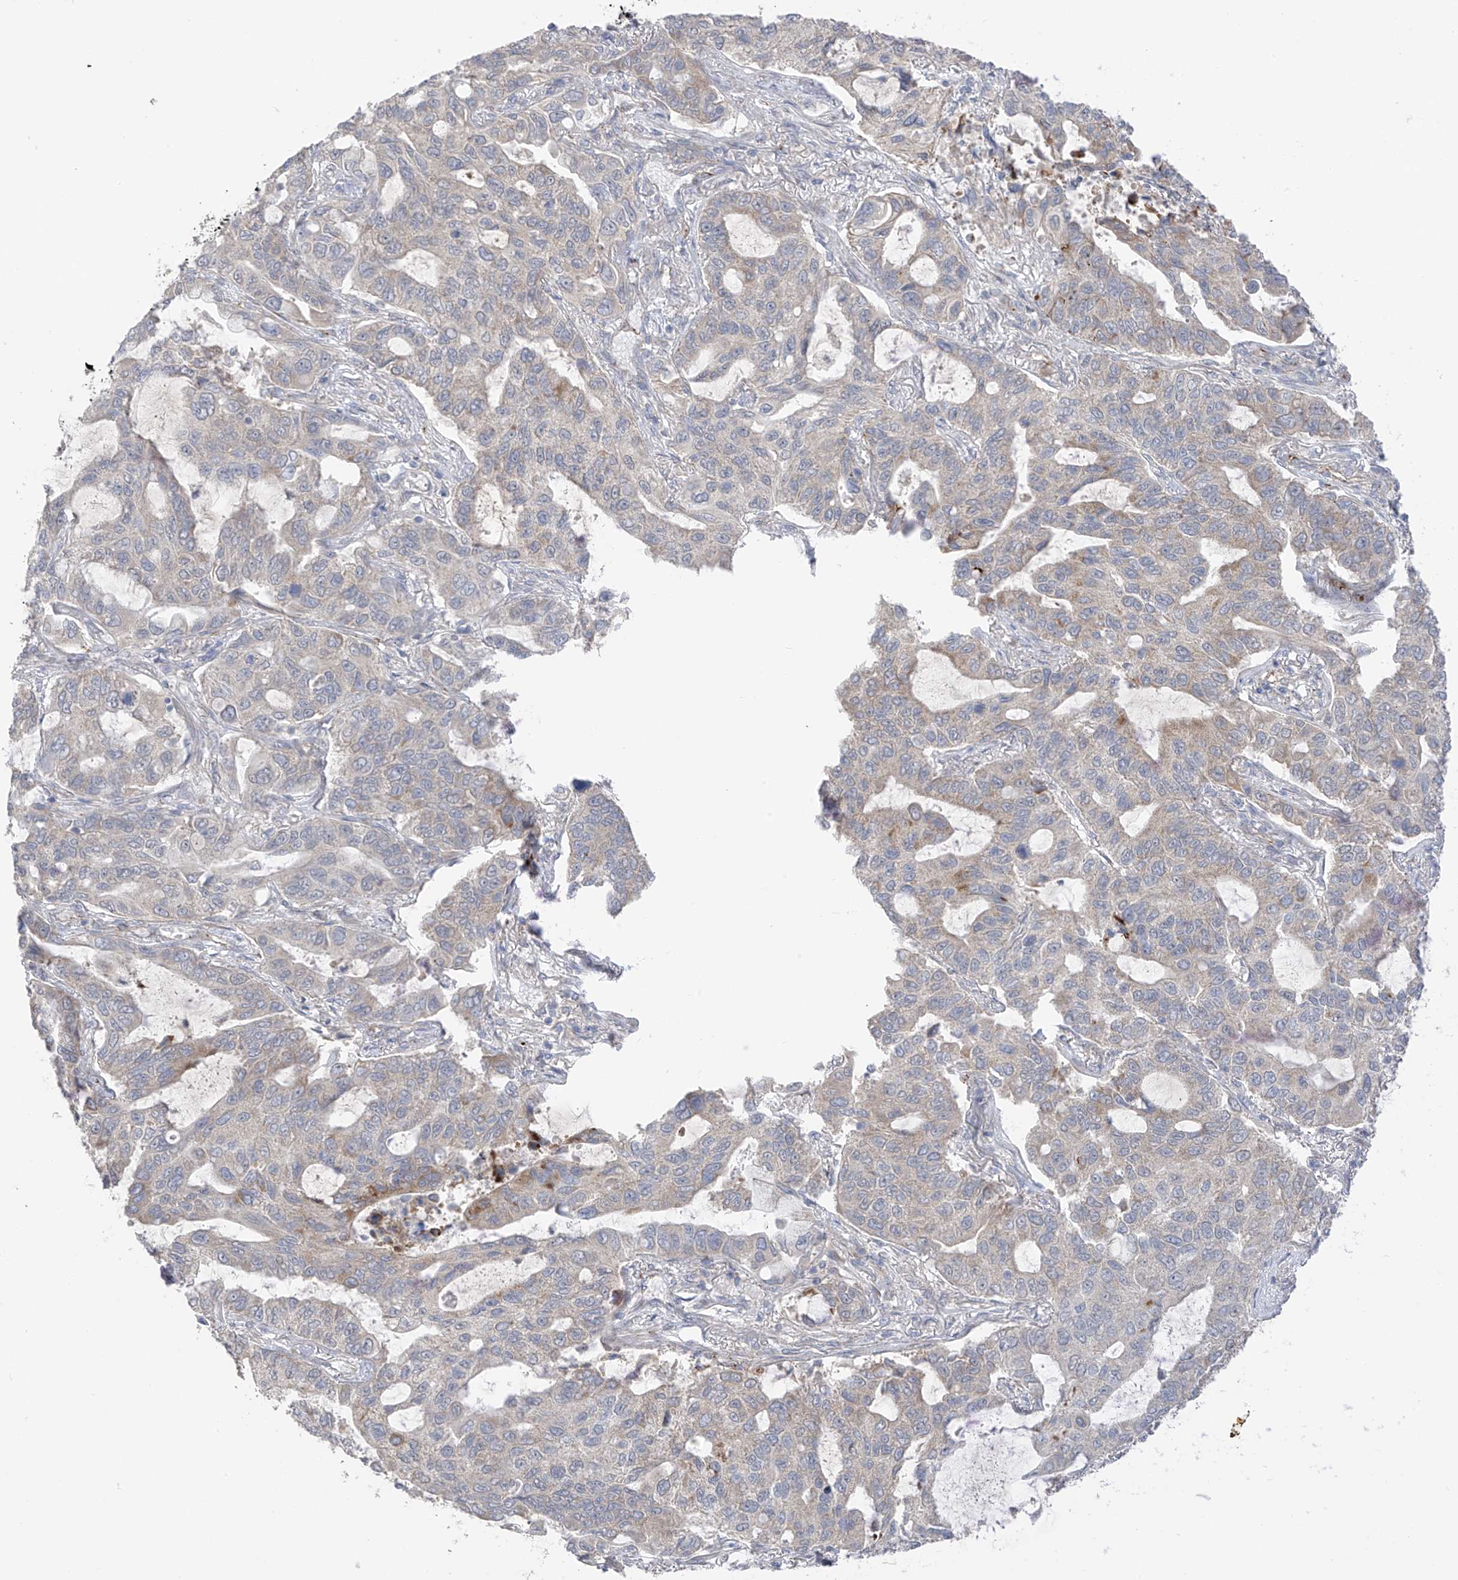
{"staining": {"intensity": "weak", "quantity": "<25%", "location": "cytoplasmic/membranous"}, "tissue": "lung cancer", "cell_type": "Tumor cells", "image_type": "cancer", "snomed": [{"axis": "morphology", "description": "Adenocarcinoma, NOS"}, {"axis": "topography", "description": "Lung"}], "caption": "An immunohistochemistry (IHC) micrograph of lung cancer is shown. There is no staining in tumor cells of lung cancer.", "gene": "NALCN", "patient": {"sex": "male", "age": 64}}